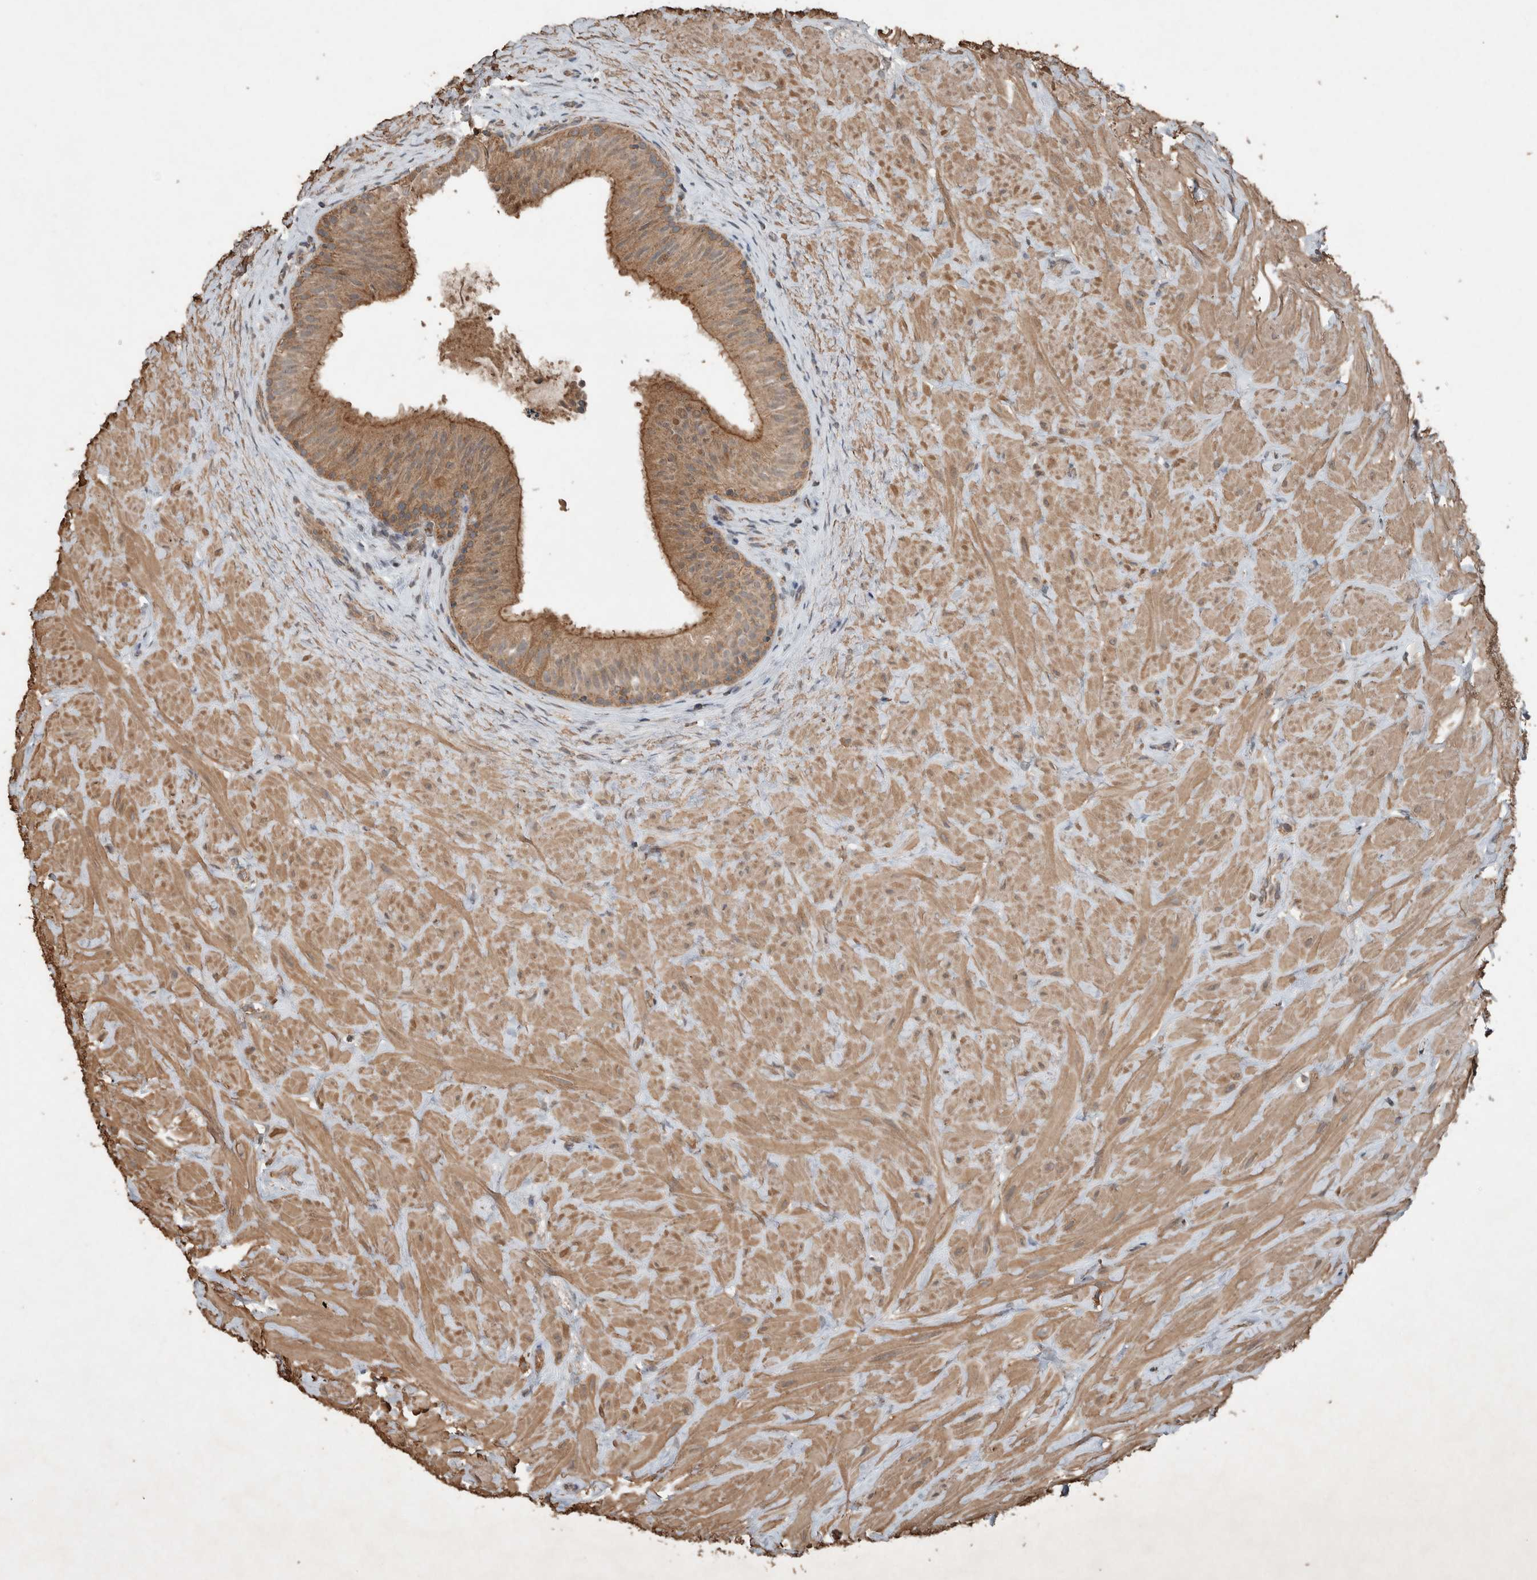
{"staining": {"intensity": "moderate", "quantity": ">75%", "location": "cytoplasmic/membranous"}, "tissue": "epididymis", "cell_type": "Glandular cells", "image_type": "normal", "snomed": [{"axis": "morphology", "description": "Normal tissue, NOS"}, {"axis": "topography", "description": "Soft tissue"}, {"axis": "topography", "description": "Epididymis"}], "caption": "Normal epididymis reveals moderate cytoplasmic/membranous staining in approximately >75% of glandular cells, visualized by immunohistochemistry.", "gene": "KLK14", "patient": {"sex": "male", "age": 26}}